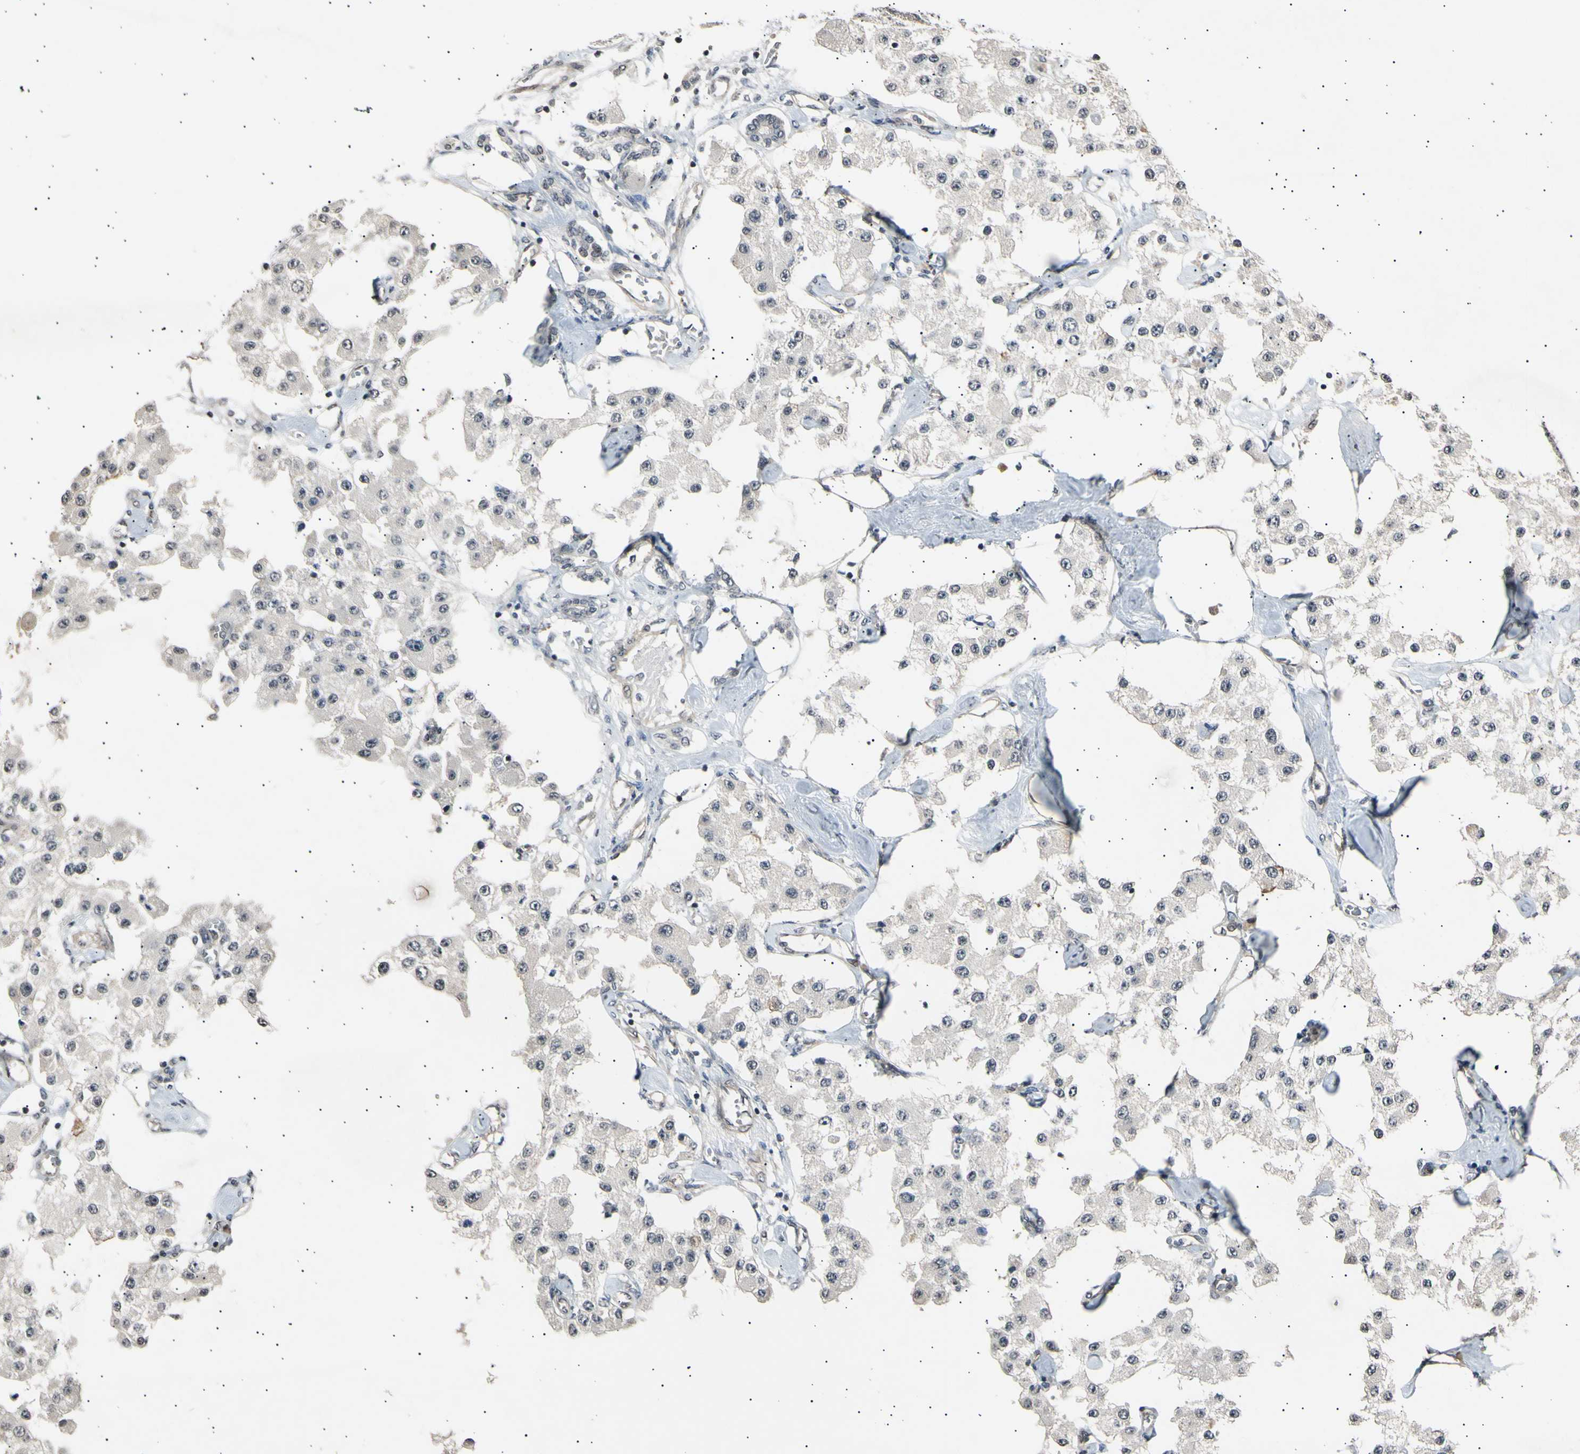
{"staining": {"intensity": "negative", "quantity": "none", "location": "none"}, "tissue": "carcinoid", "cell_type": "Tumor cells", "image_type": "cancer", "snomed": [{"axis": "morphology", "description": "Carcinoid, malignant, NOS"}, {"axis": "topography", "description": "Pancreas"}], "caption": "Immunohistochemistry (IHC) photomicrograph of neoplastic tissue: malignant carcinoid stained with DAB (3,3'-diaminobenzidine) reveals no significant protein expression in tumor cells. Nuclei are stained in blue.", "gene": "AK1", "patient": {"sex": "male", "age": 41}}